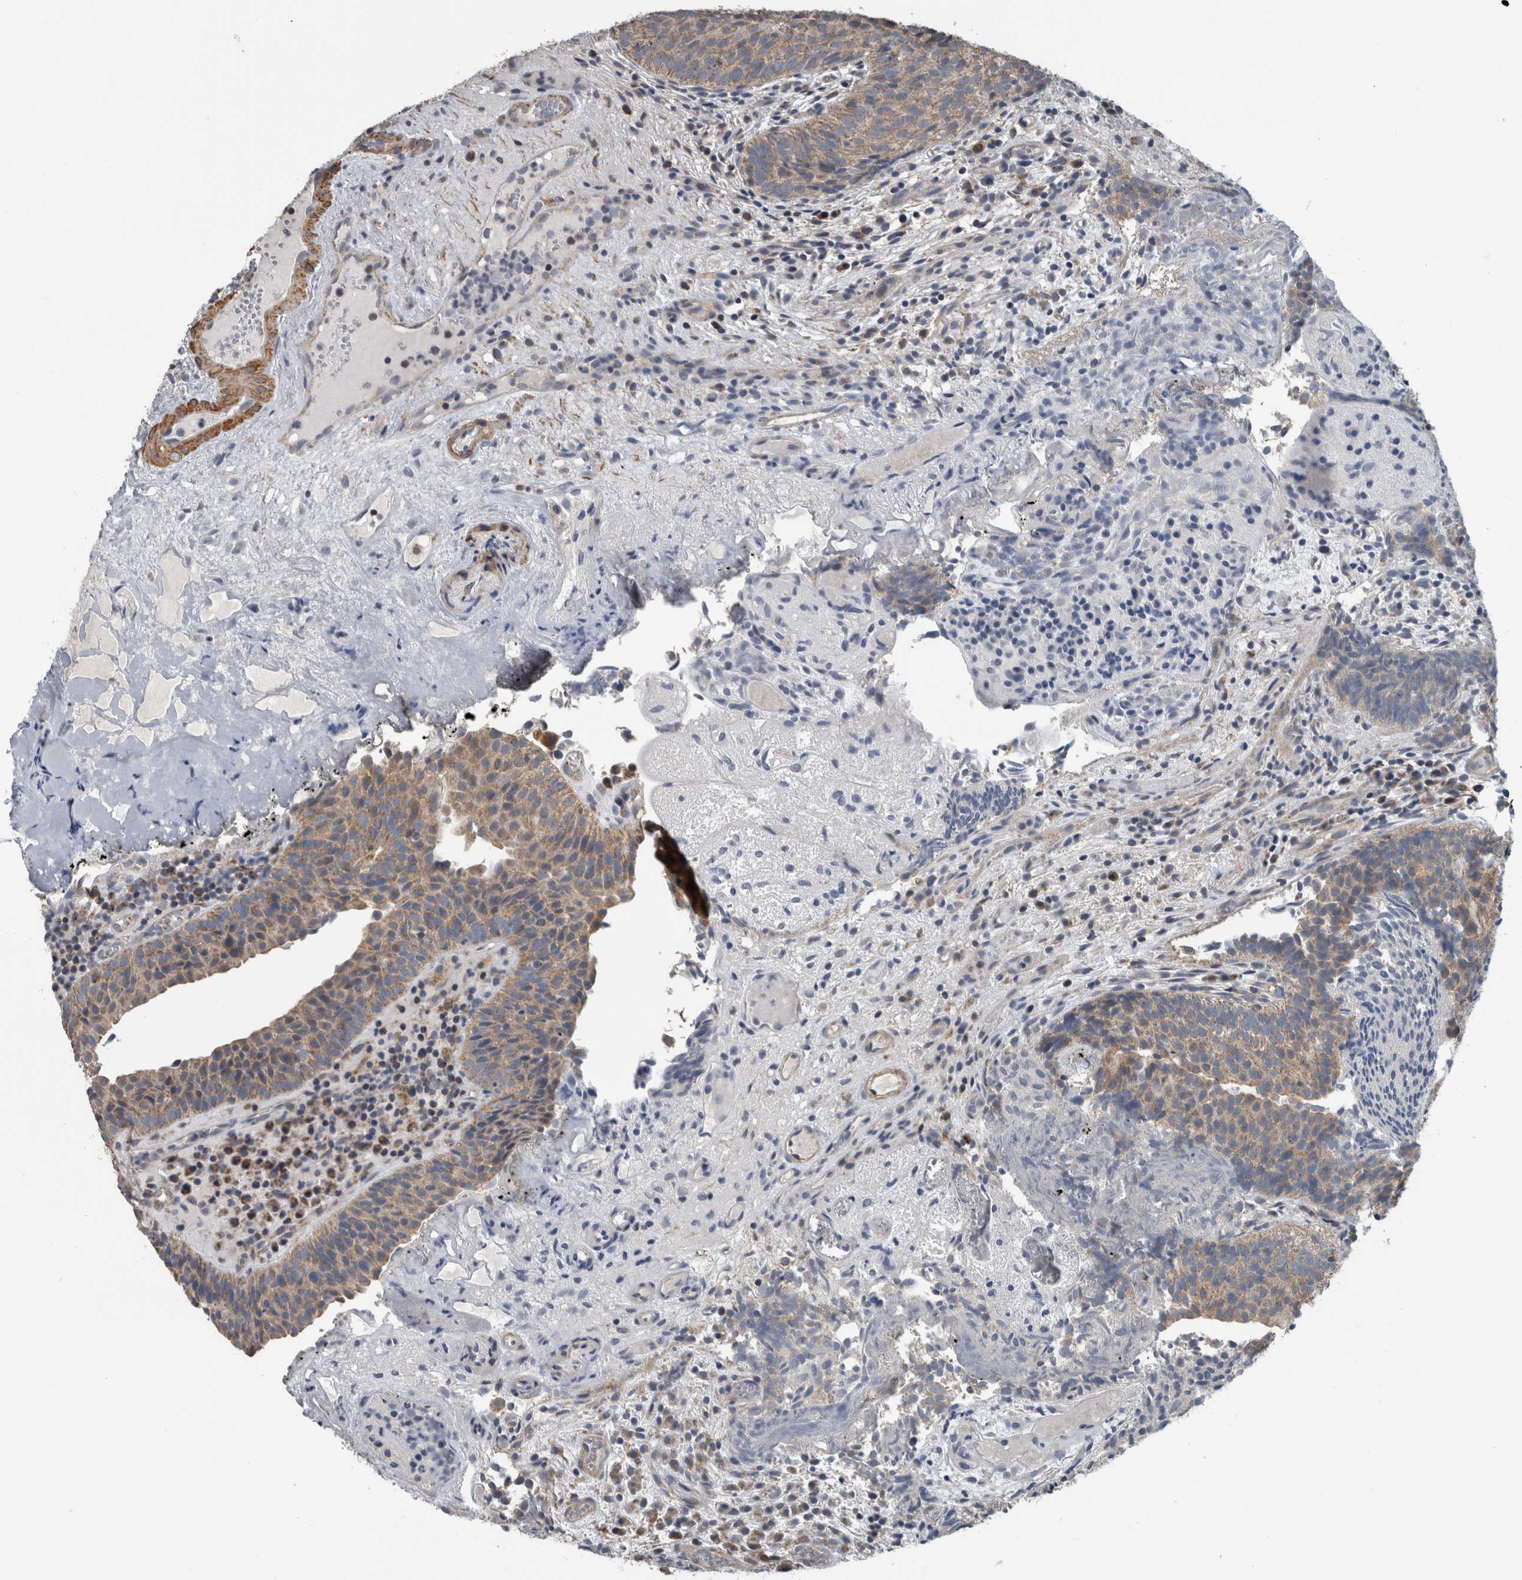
{"staining": {"intensity": "moderate", "quantity": ">75%", "location": "cytoplasmic/membranous"}, "tissue": "urothelial cancer", "cell_type": "Tumor cells", "image_type": "cancer", "snomed": [{"axis": "morphology", "description": "Urothelial carcinoma, Low grade"}, {"axis": "topography", "description": "Urinary bladder"}], "caption": "Urothelial cancer stained with immunohistochemistry (IHC) displays moderate cytoplasmic/membranous staining in about >75% of tumor cells.", "gene": "ARMC1", "patient": {"sex": "male", "age": 86}}